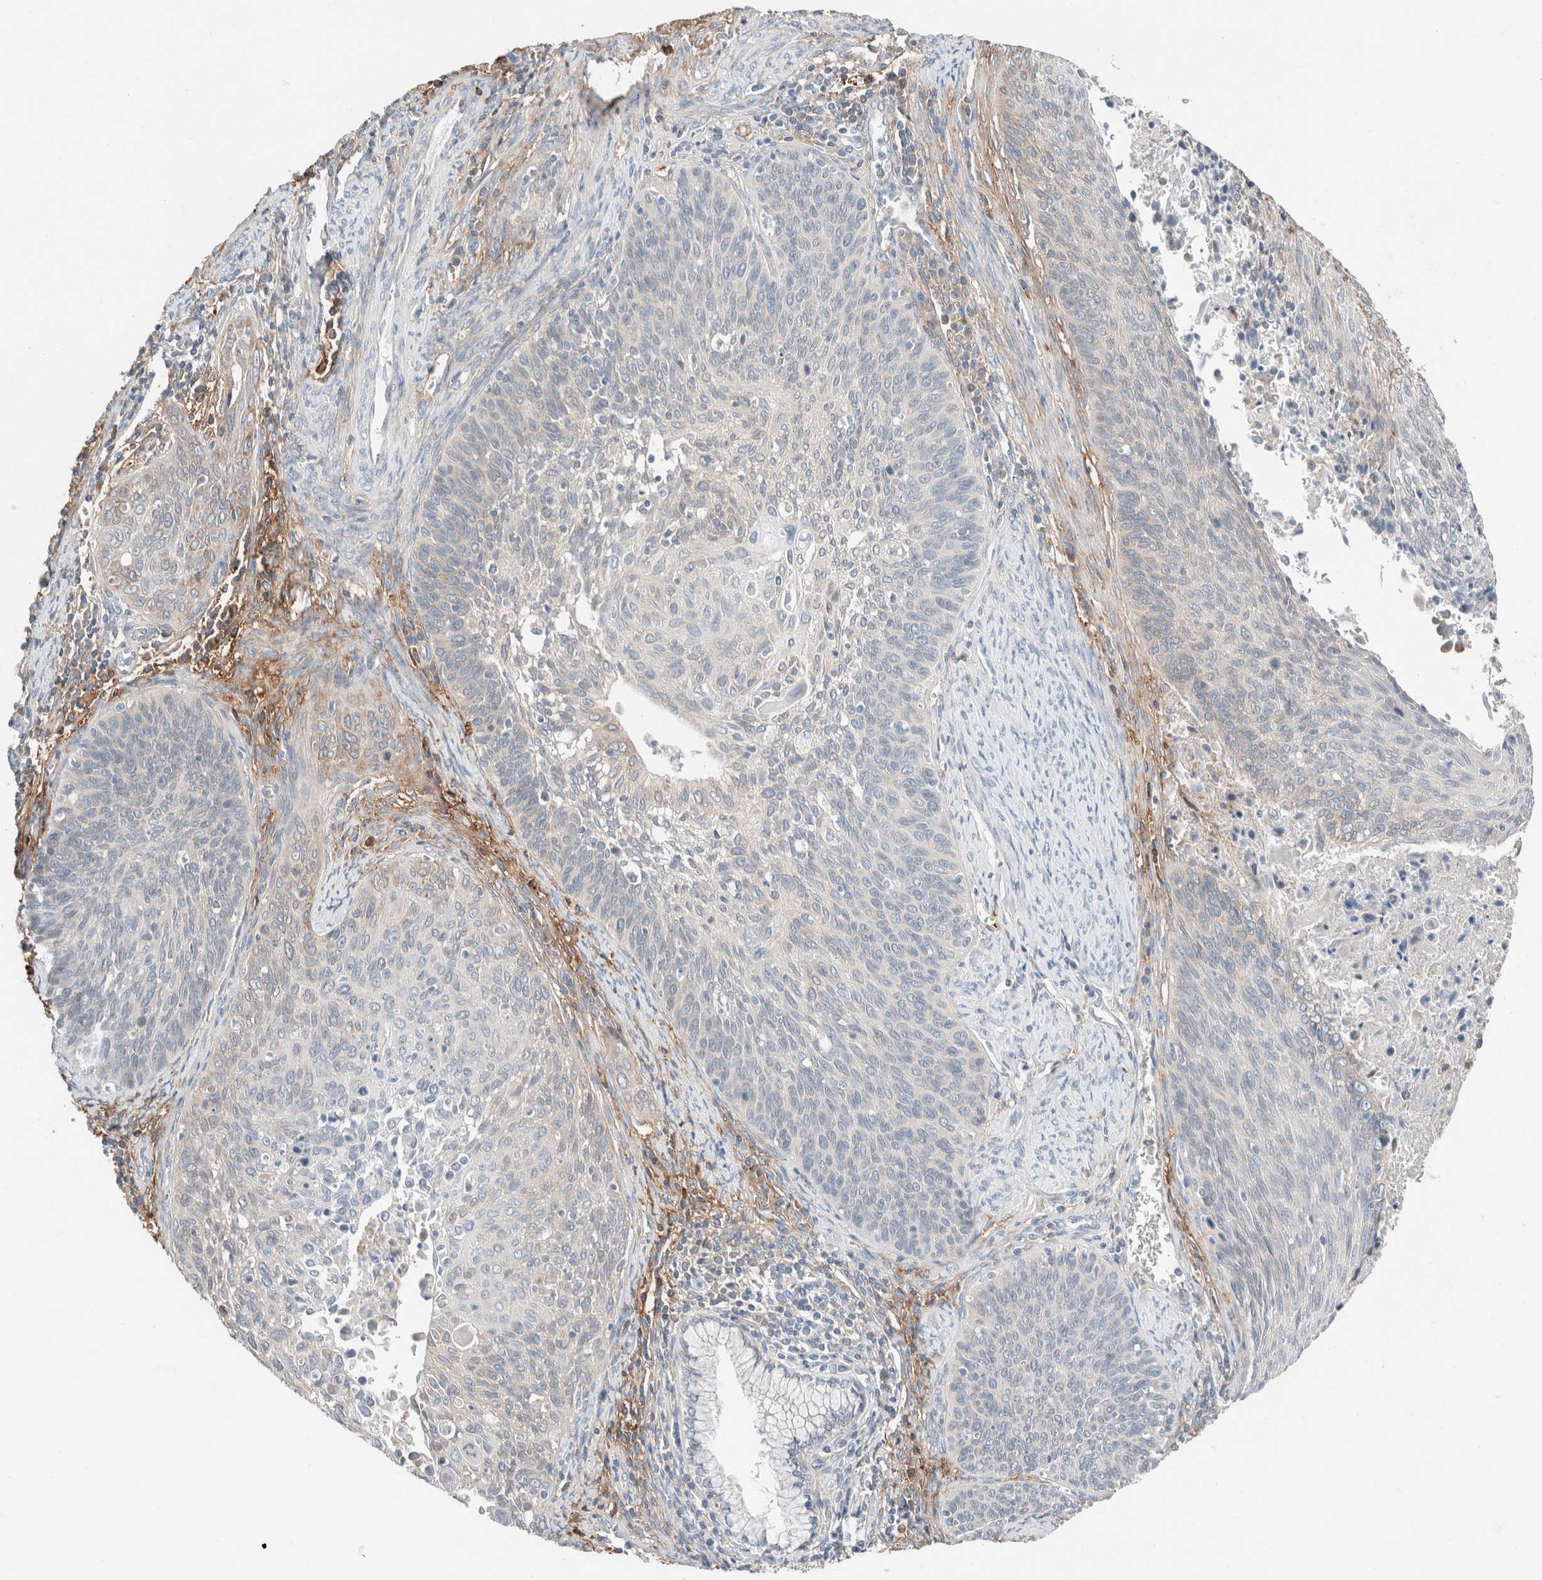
{"staining": {"intensity": "weak", "quantity": "<25%", "location": "cytoplasmic/membranous"}, "tissue": "cervical cancer", "cell_type": "Tumor cells", "image_type": "cancer", "snomed": [{"axis": "morphology", "description": "Squamous cell carcinoma, NOS"}, {"axis": "topography", "description": "Cervix"}], "caption": "DAB immunohistochemical staining of human cervical cancer reveals no significant expression in tumor cells.", "gene": "PCM1", "patient": {"sex": "female", "age": 55}}